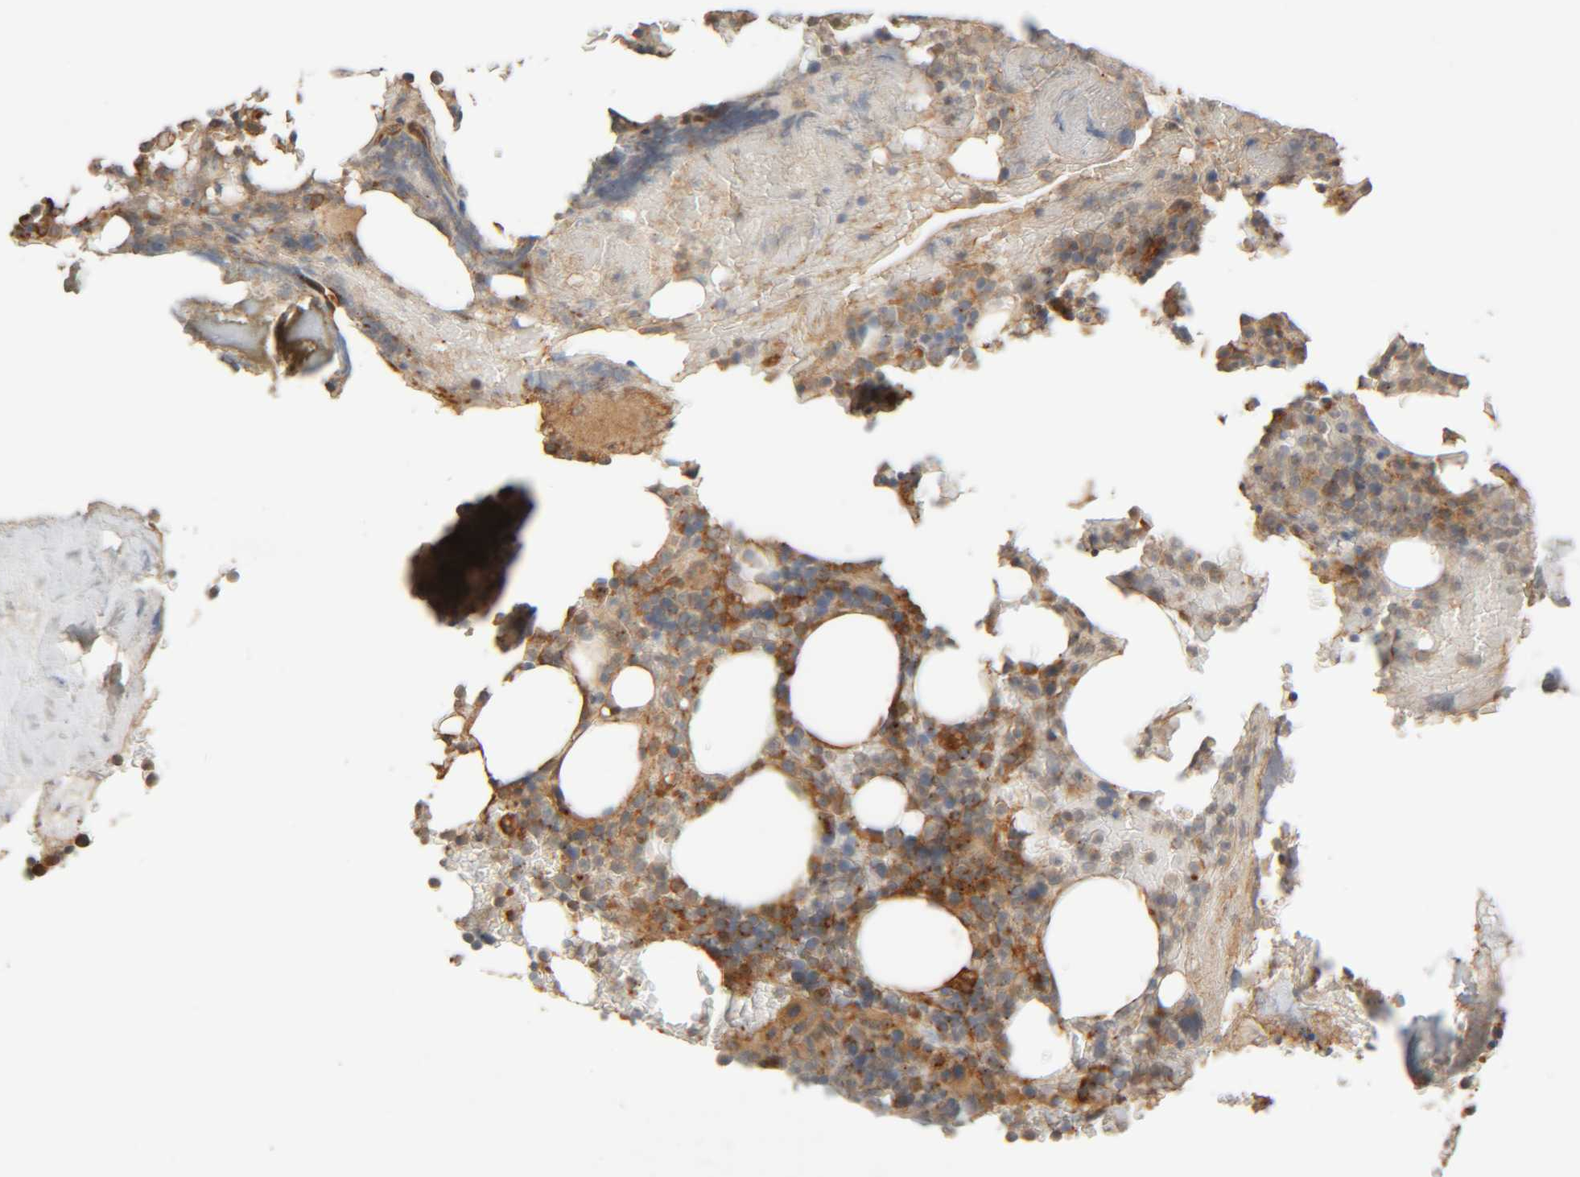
{"staining": {"intensity": "moderate", "quantity": ">75%", "location": "cytoplasmic/membranous"}, "tissue": "bone marrow", "cell_type": "Hematopoietic cells", "image_type": "normal", "snomed": [{"axis": "morphology", "description": "Normal tissue, NOS"}, {"axis": "topography", "description": "Bone marrow"}], "caption": "Protein expression analysis of normal bone marrow shows moderate cytoplasmic/membranous positivity in approximately >75% of hematopoietic cells. (Stains: DAB (3,3'-diaminobenzidine) in brown, nuclei in blue, Microscopy: brightfield microscopy at high magnification).", "gene": "TMEM192", "patient": {"sex": "female", "age": 66}}